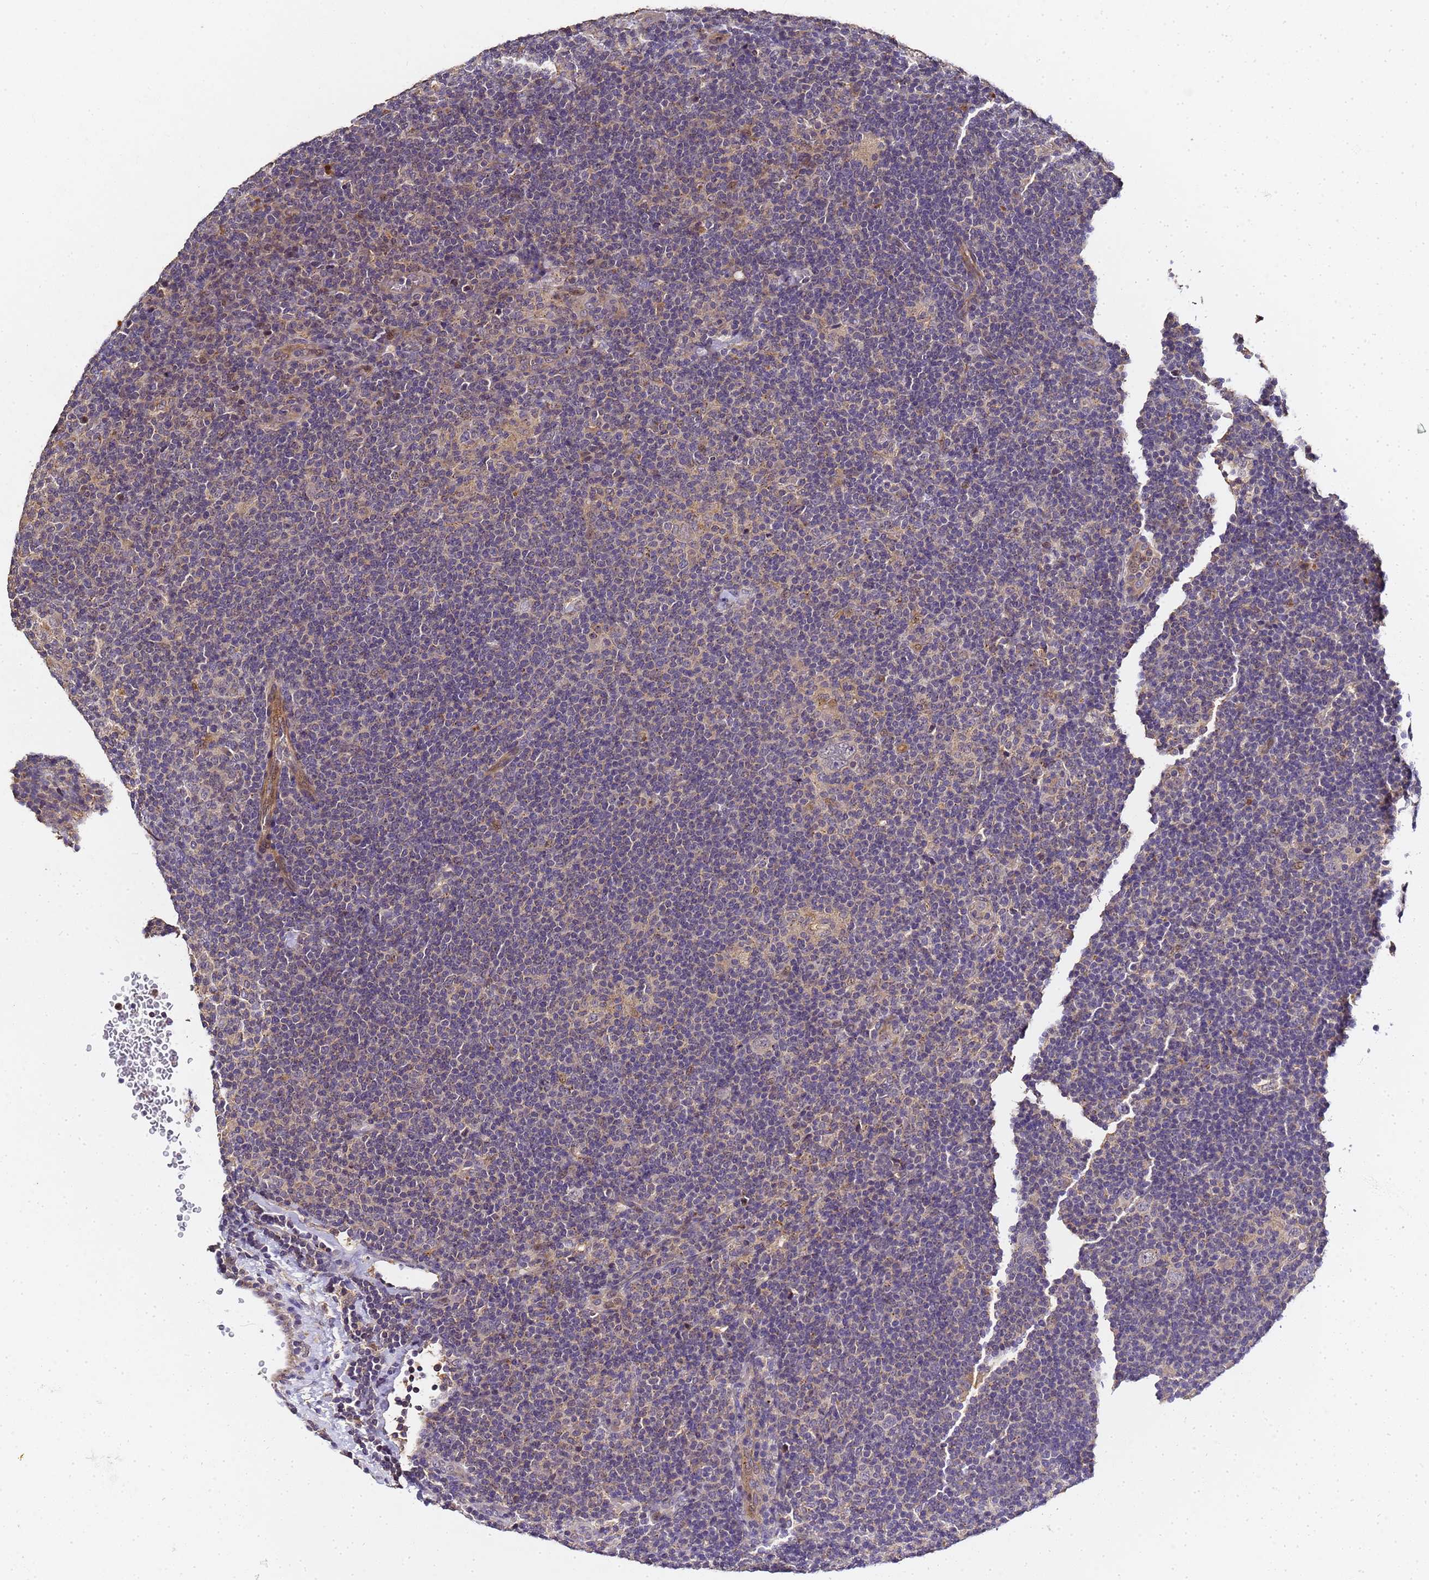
{"staining": {"intensity": "weak", "quantity": "<25%", "location": "cytoplasmic/membranous"}, "tissue": "lymphoma", "cell_type": "Tumor cells", "image_type": "cancer", "snomed": [{"axis": "morphology", "description": "Hodgkin's disease, NOS"}, {"axis": "topography", "description": "Lymph node"}], "caption": "An immunohistochemistry micrograph of lymphoma is shown. There is no staining in tumor cells of lymphoma.", "gene": "LGI4", "patient": {"sex": "female", "age": 57}}